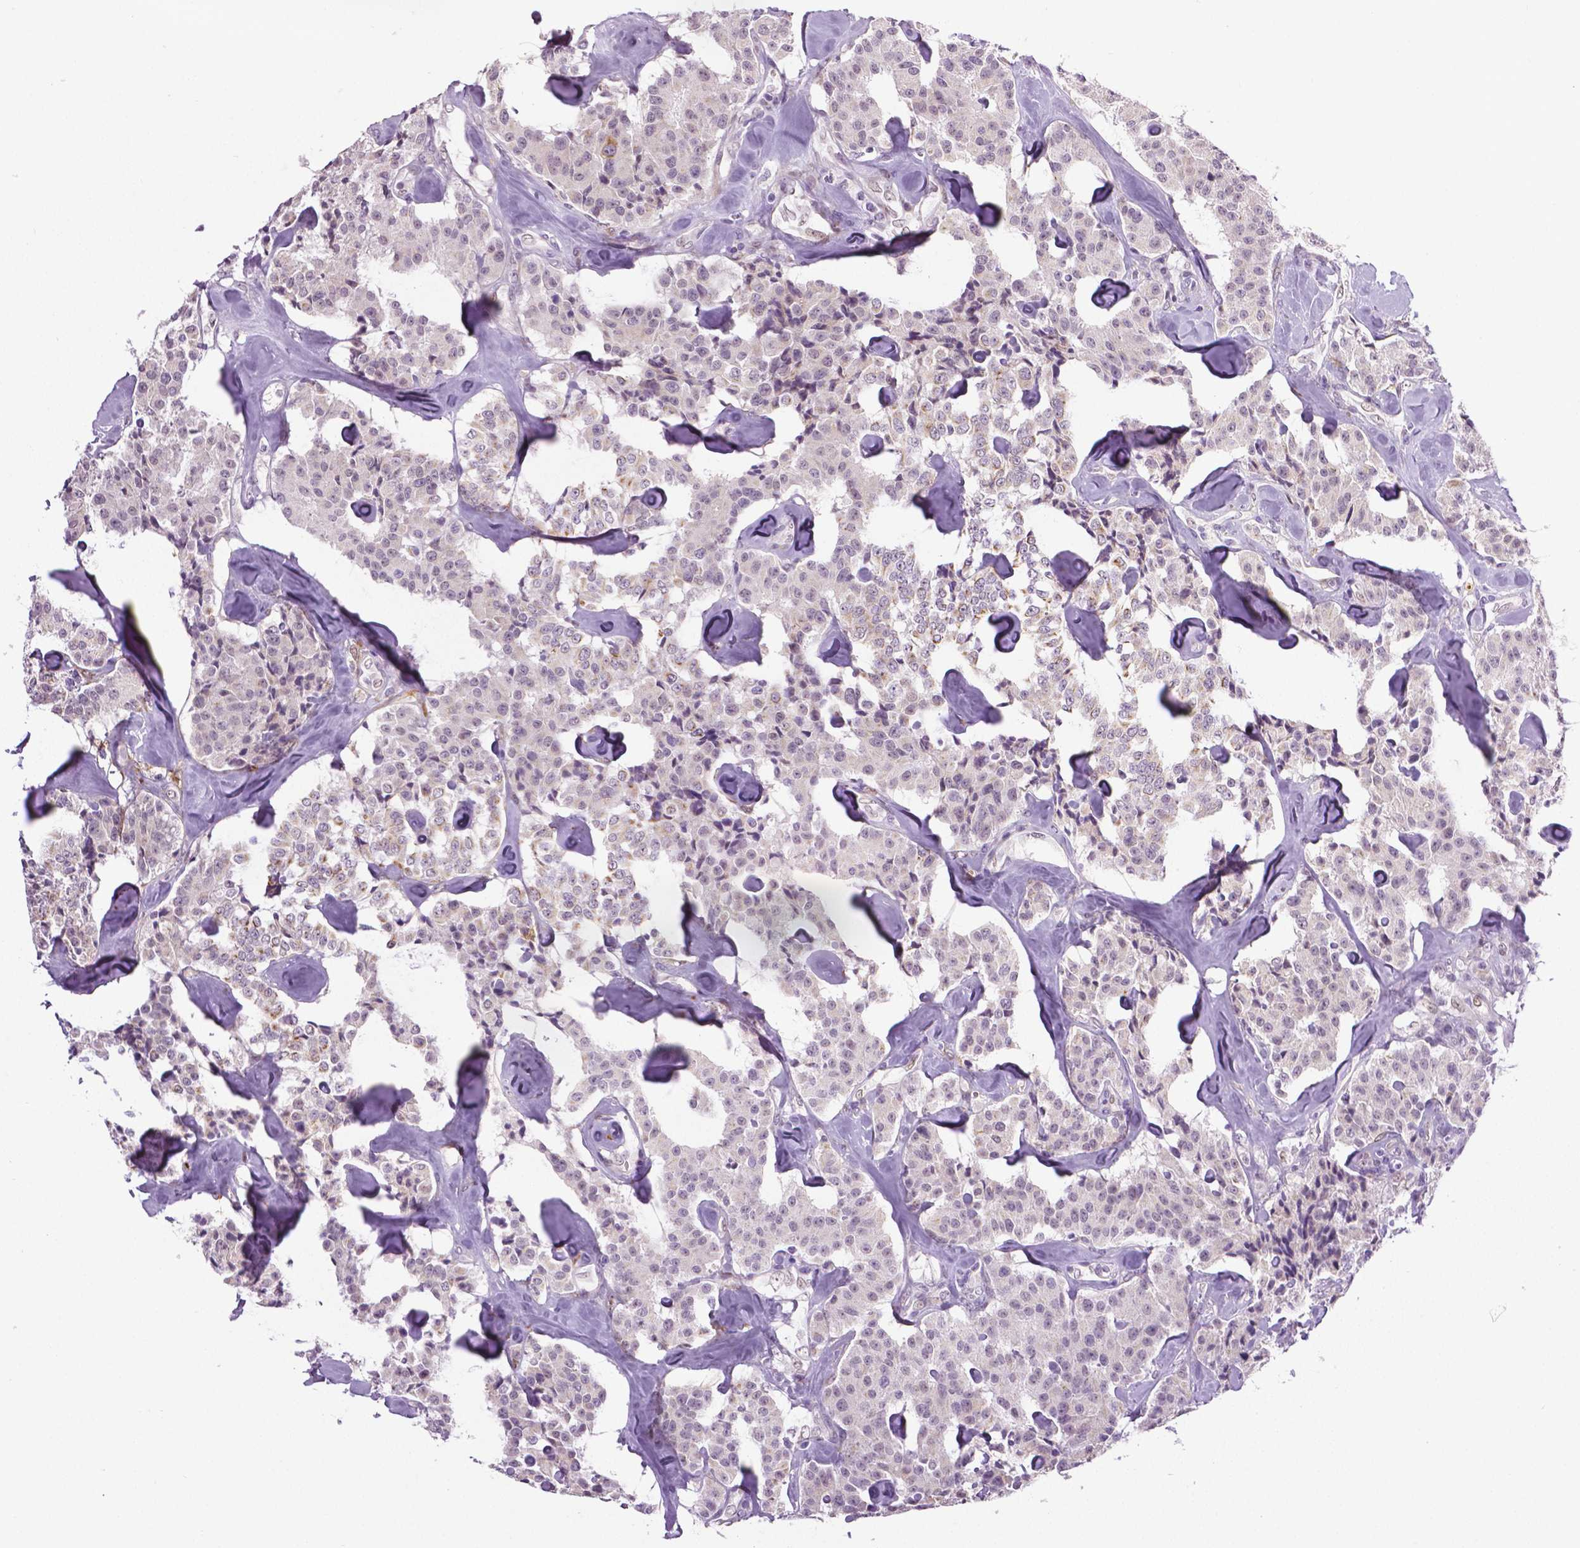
{"staining": {"intensity": "negative", "quantity": "none", "location": "none"}, "tissue": "carcinoid", "cell_type": "Tumor cells", "image_type": "cancer", "snomed": [{"axis": "morphology", "description": "Carcinoid, malignant, NOS"}, {"axis": "topography", "description": "Pancreas"}], "caption": "This is an immunohistochemistry histopathology image of malignant carcinoid. There is no expression in tumor cells.", "gene": "PTGER3", "patient": {"sex": "male", "age": 41}}